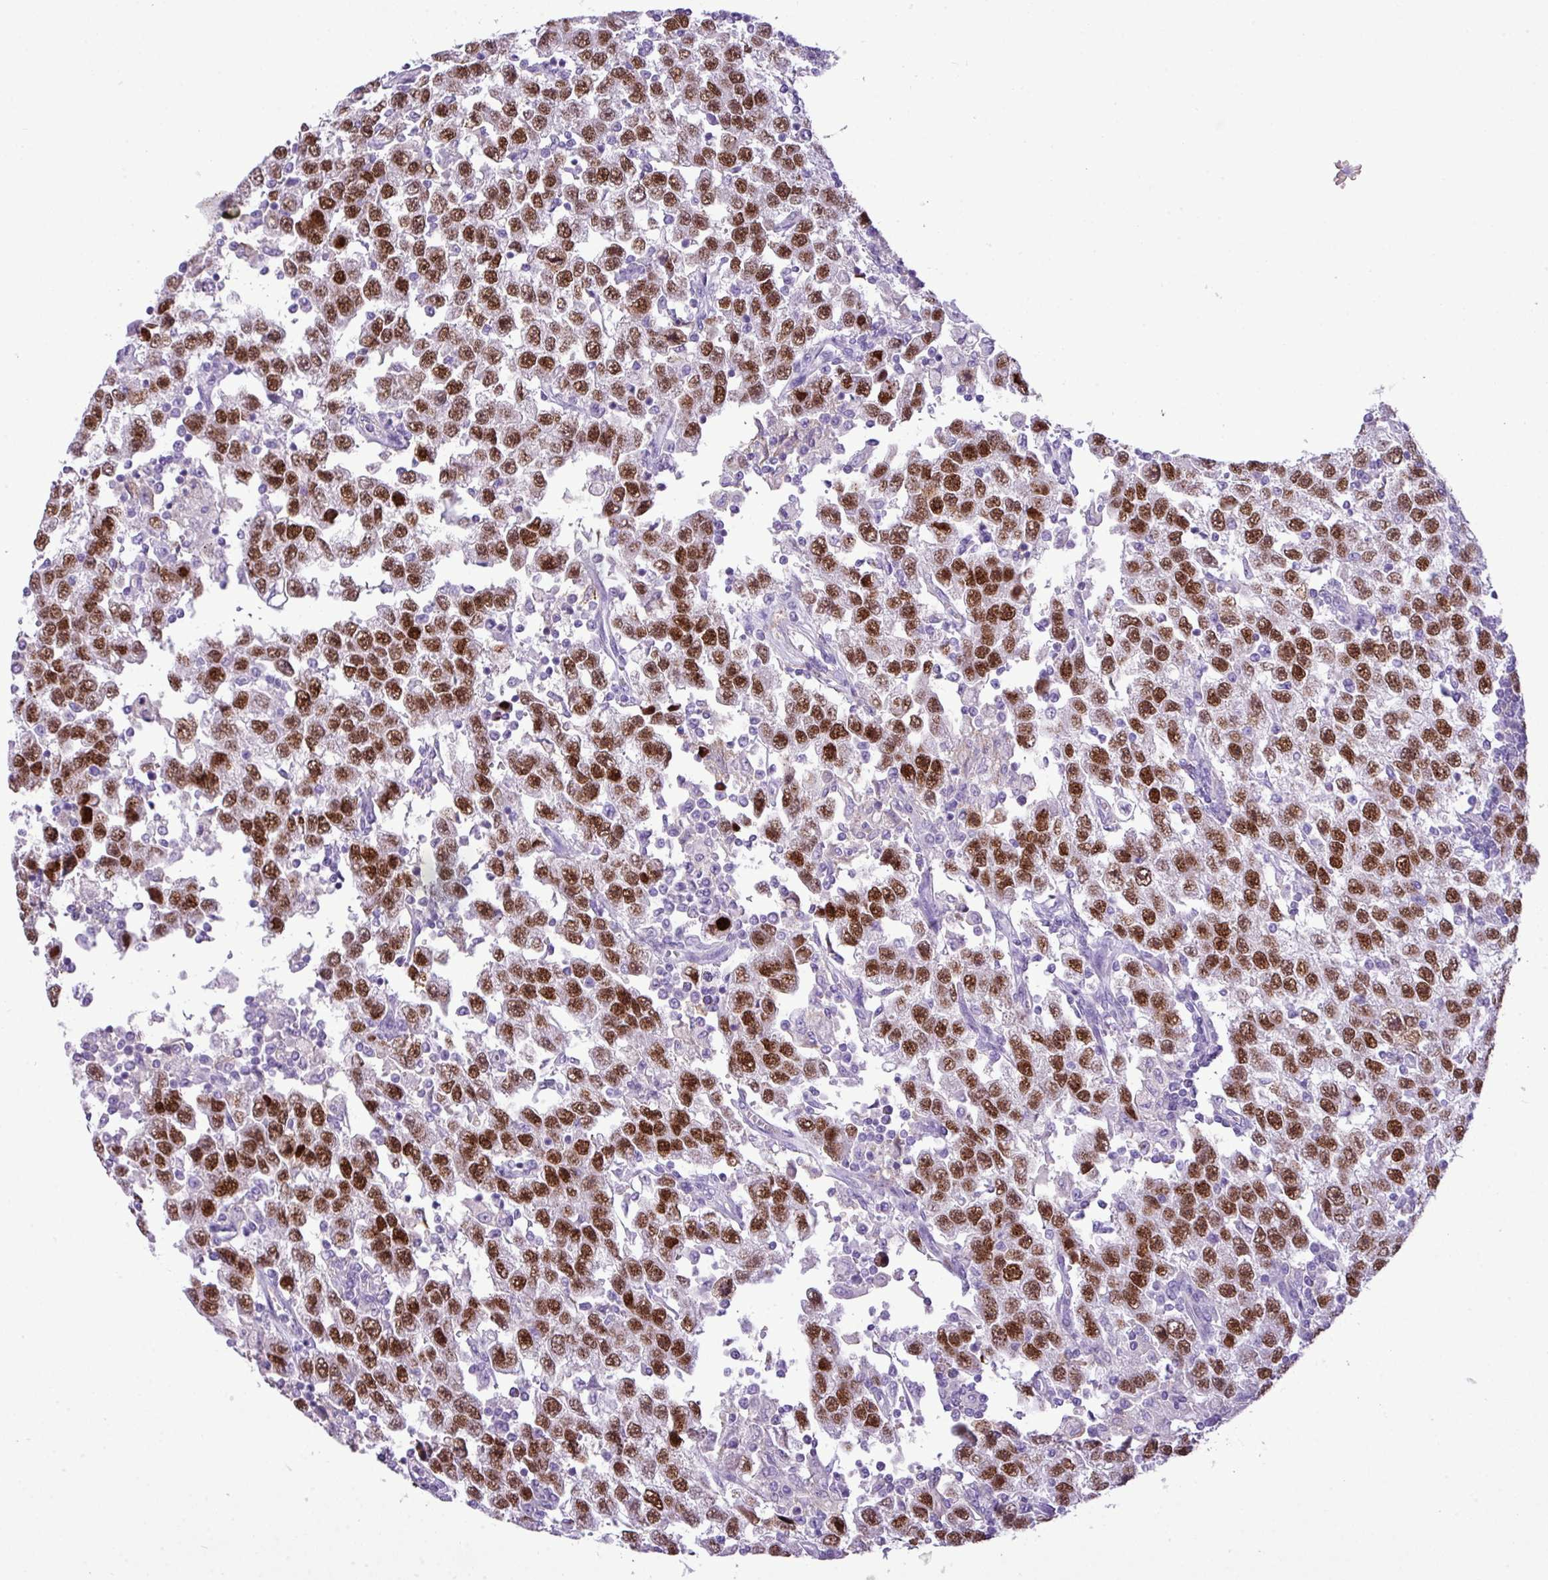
{"staining": {"intensity": "strong", "quantity": ">75%", "location": "nuclear"}, "tissue": "testis cancer", "cell_type": "Tumor cells", "image_type": "cancer", "snomed": [{"axis": "morphology", "description": "Seminoma, NOS"}, {"axis": "topography", "description": "Testis"}], "caption": "A histopathology image showing strong nuclear positivity in about >75% of tumor cells in testis cancer (seminoma), as visualized by brown immunohistochemical staining.", "gene": "RBMXL2", "patient": {"sex": "male", "age": 41}}